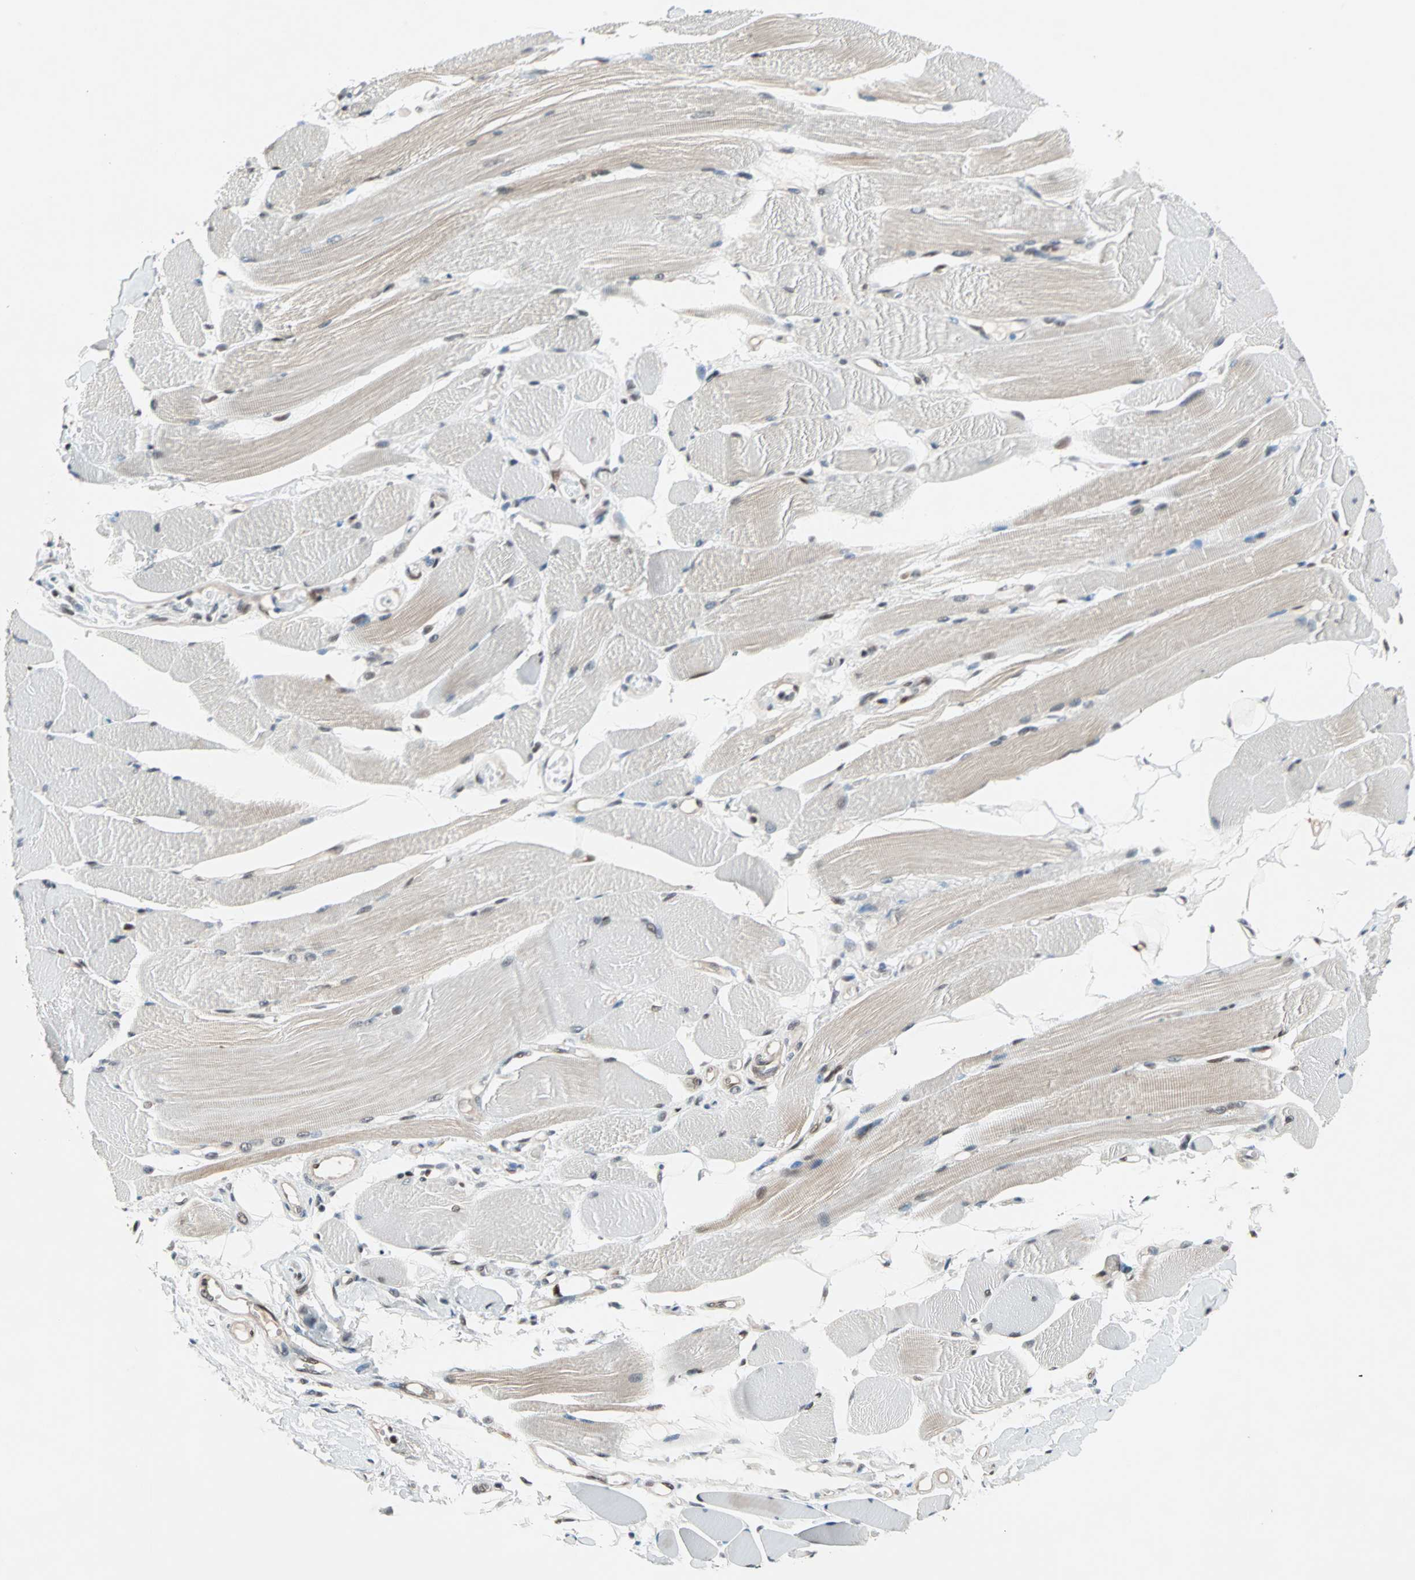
{"staining": {"intensity": "weak", "quantity": "25%-75%", "location": "cytoplasmic/membranous"}, "tissue": "skeletal muscle", "cell_type": "Myocytes", "image_type": "normal", "snomed": [{"axis": "morphology", "description": "Normal tissue, NOS"}, {"axis": "topography", "description": "Skeletal muscle"}, {"axis": "topography", "description": "Peripheral nerve tissue"}], "caption": "The micrograph displays a brown stain indicating the presence of a protein in the cytoplasmic/membranous of myocytes in skeletal muscle. The protein is stained brown, and the nuclei are stained in blue (DAB IHC with brightfield microscopy, high magnification).", "gene": "WWTR1", "patient": {"sex": "female", "age": 84}}